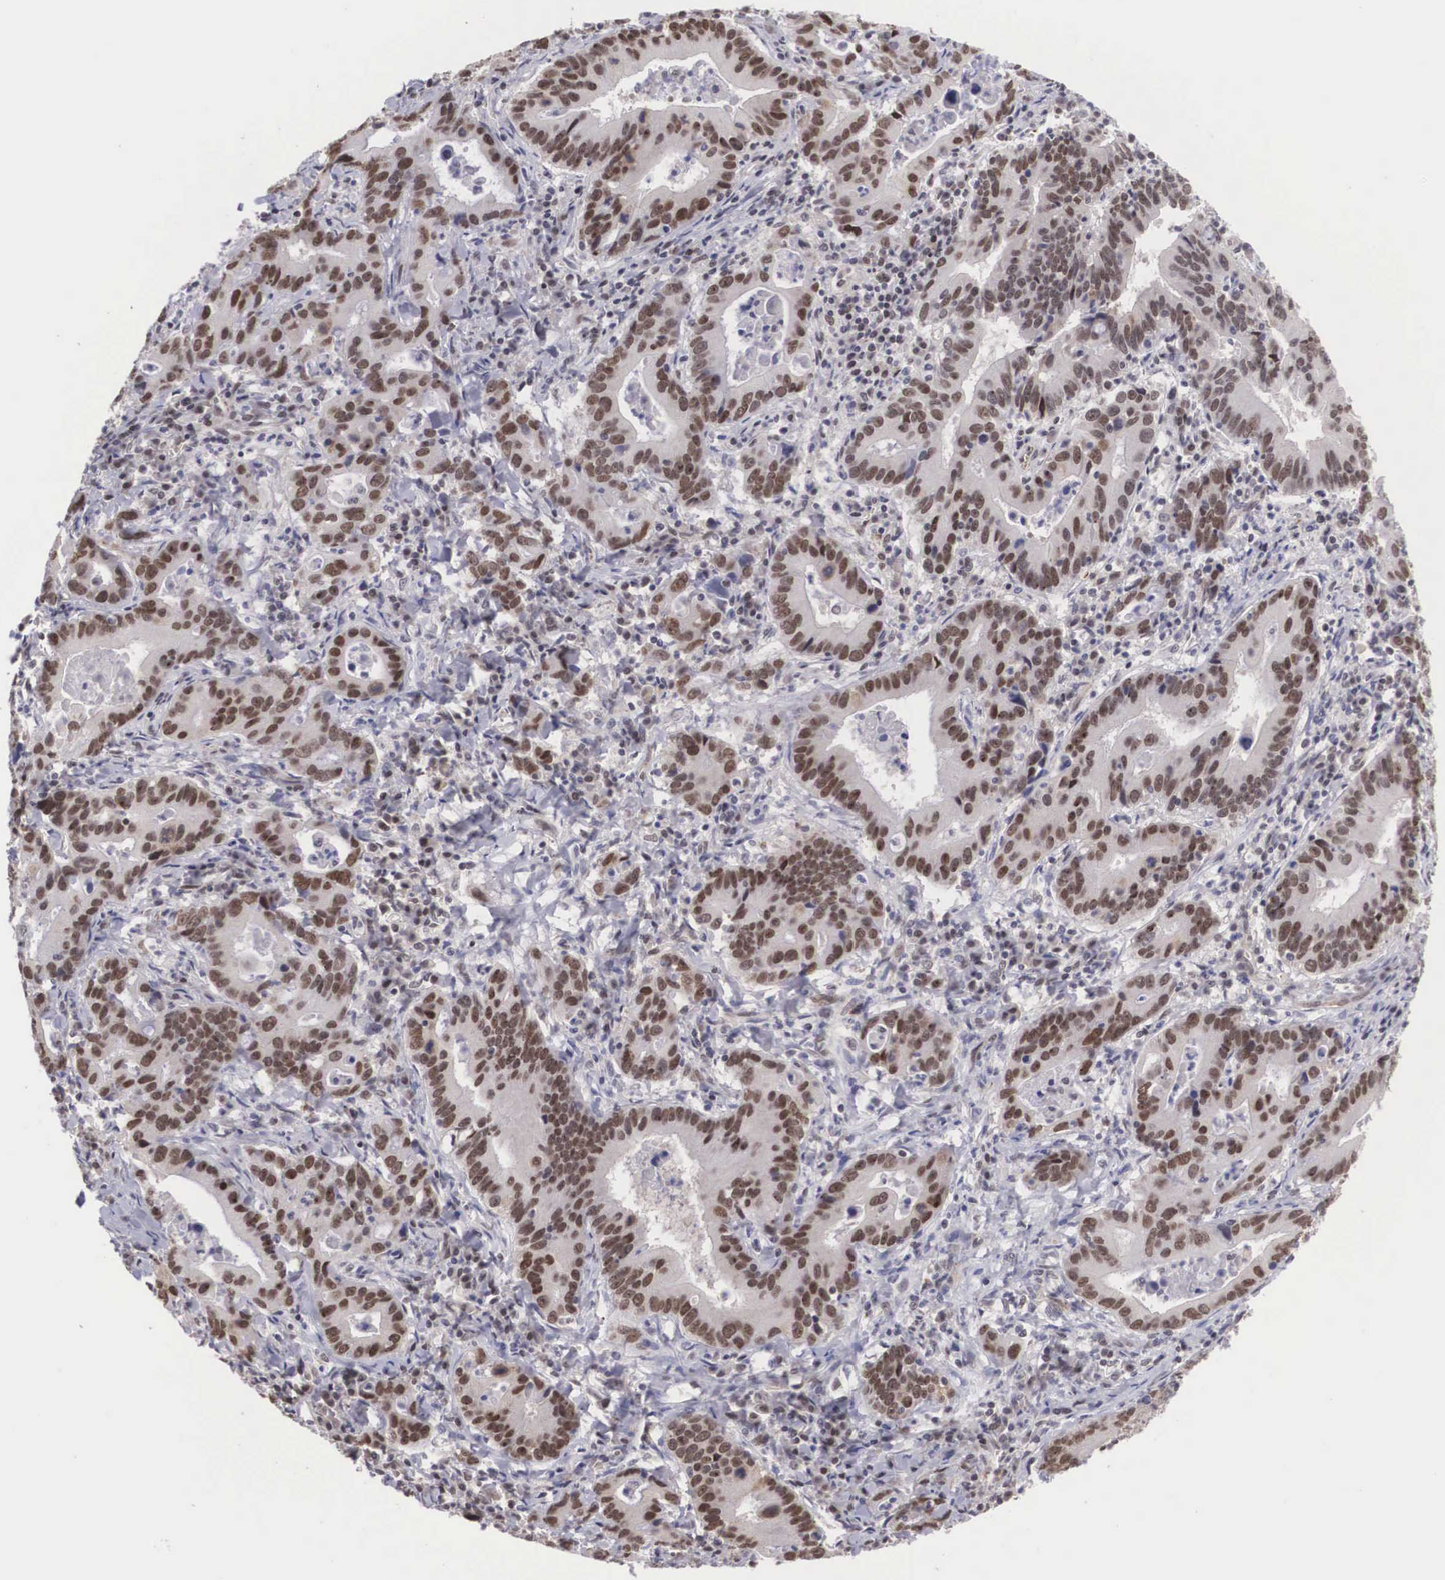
{"staining": {"intensity": "moderate", "quantity": ">75%", "location": "nuclear"}, "tissue": "stomach cancer", "cell_type": "Tumor cells", "image_type": "cancer", "snomed": [{"axis": "morphology", "description": "Adenocarcinoma, NOS"}, {"axis": "topography", "description": "Stomach, upper"}], "caption": "Tumor cells demonstrate moderate nuclear expression in approximately >75% of cells in stomach cancer.", "gene": "MORC2", "patient": {"sex": "male", "age": 63}}